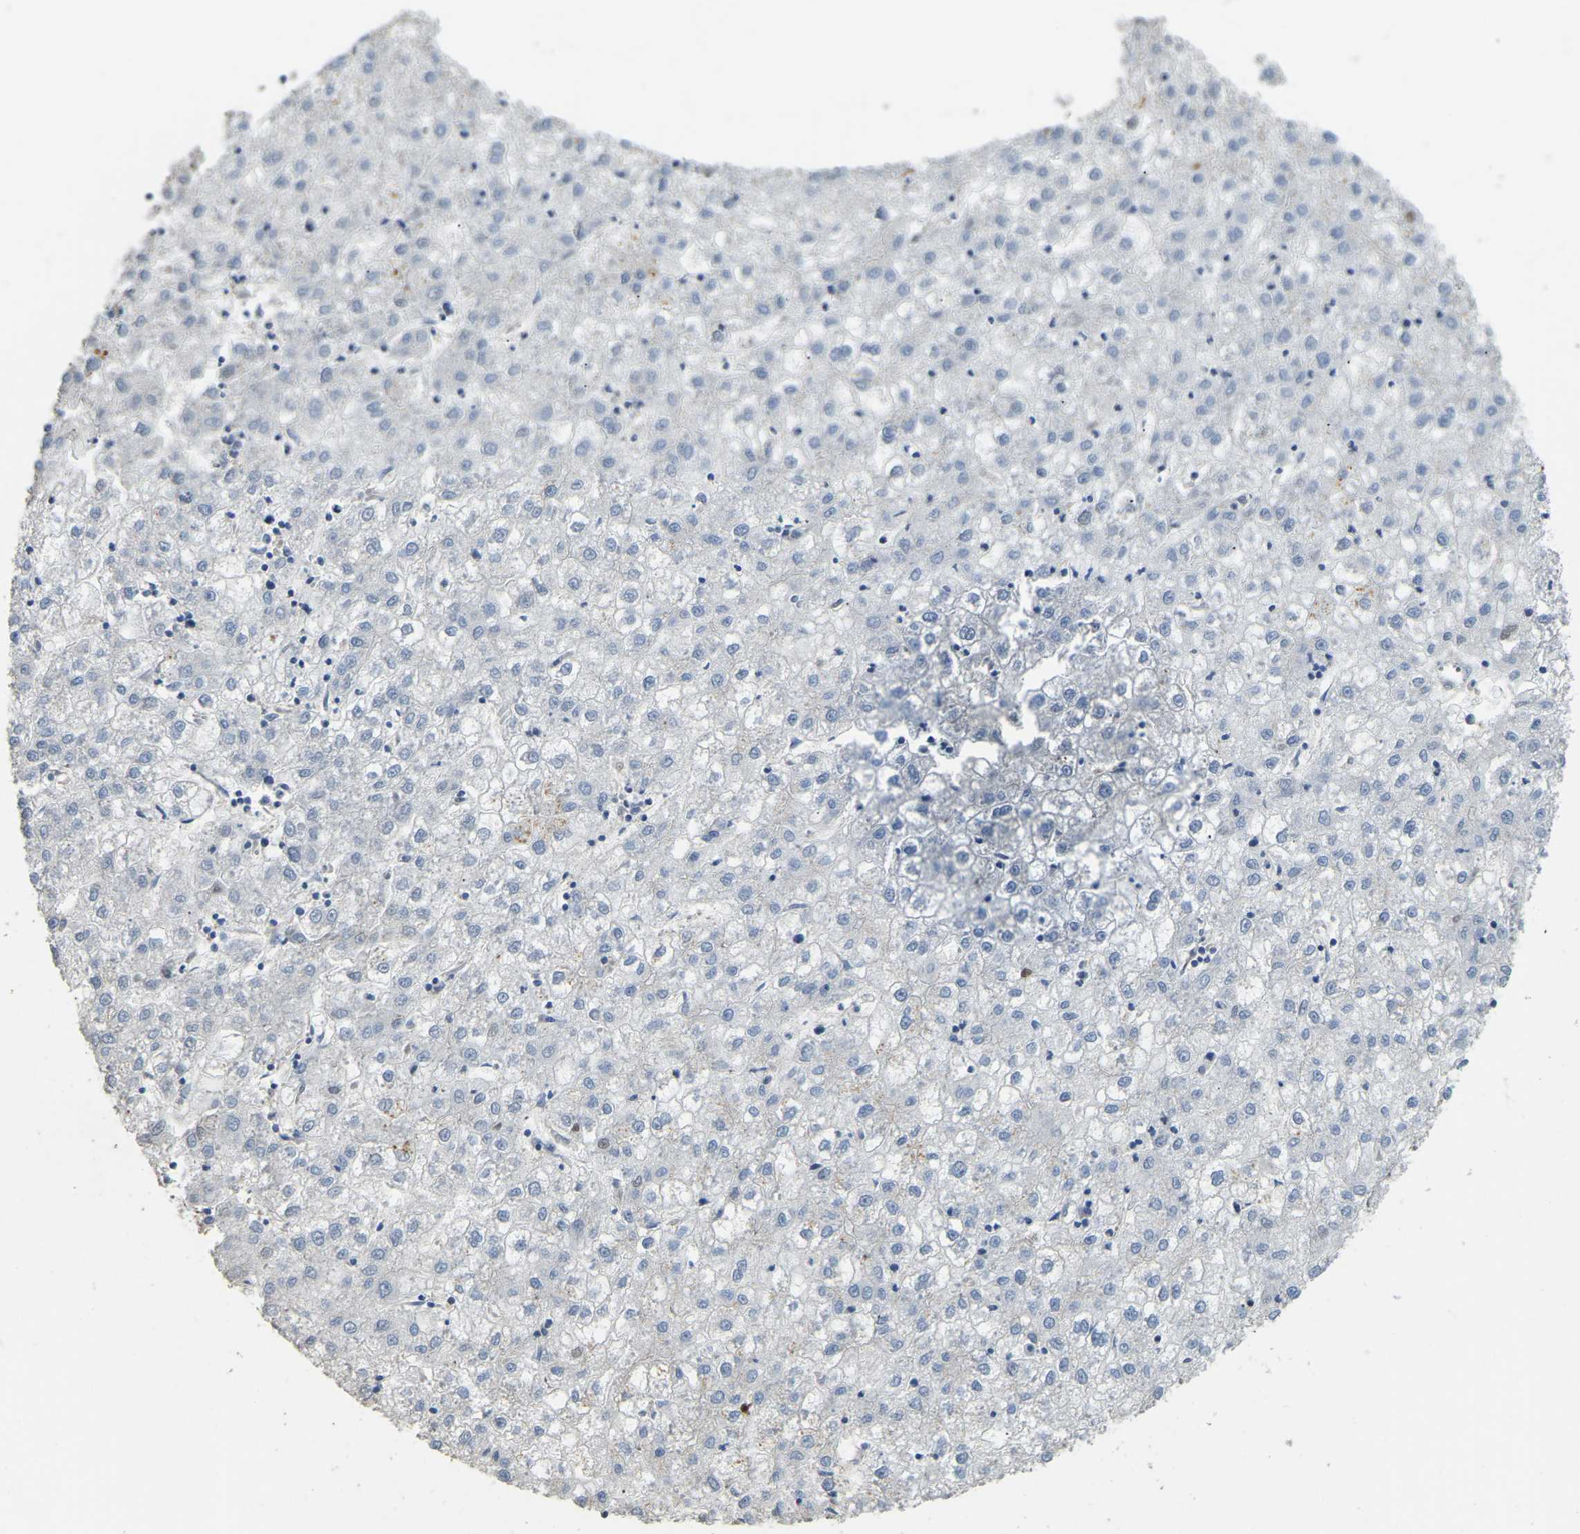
{"staining": {"intensity": "negative", "quantity": "none", "location": "none"}, "tissue": "liver cancer", "cell_type": "Tumor cells", "image_type": "cancer", "snomed": [{"axis": "morphology", "description": "Carcinoma, Hepatocellular, NOS"}, {"axis": "topography", "description": "Liver"}], "caption": "A high-resolution histopathology image shows immunohistochemistry (IHC) staining of hepatocellular carcinoma (liver), which exhibits no significant expression in tumor cells.", "gene": "FAM174A", "patient": {"sex": "male", "age": 72}}